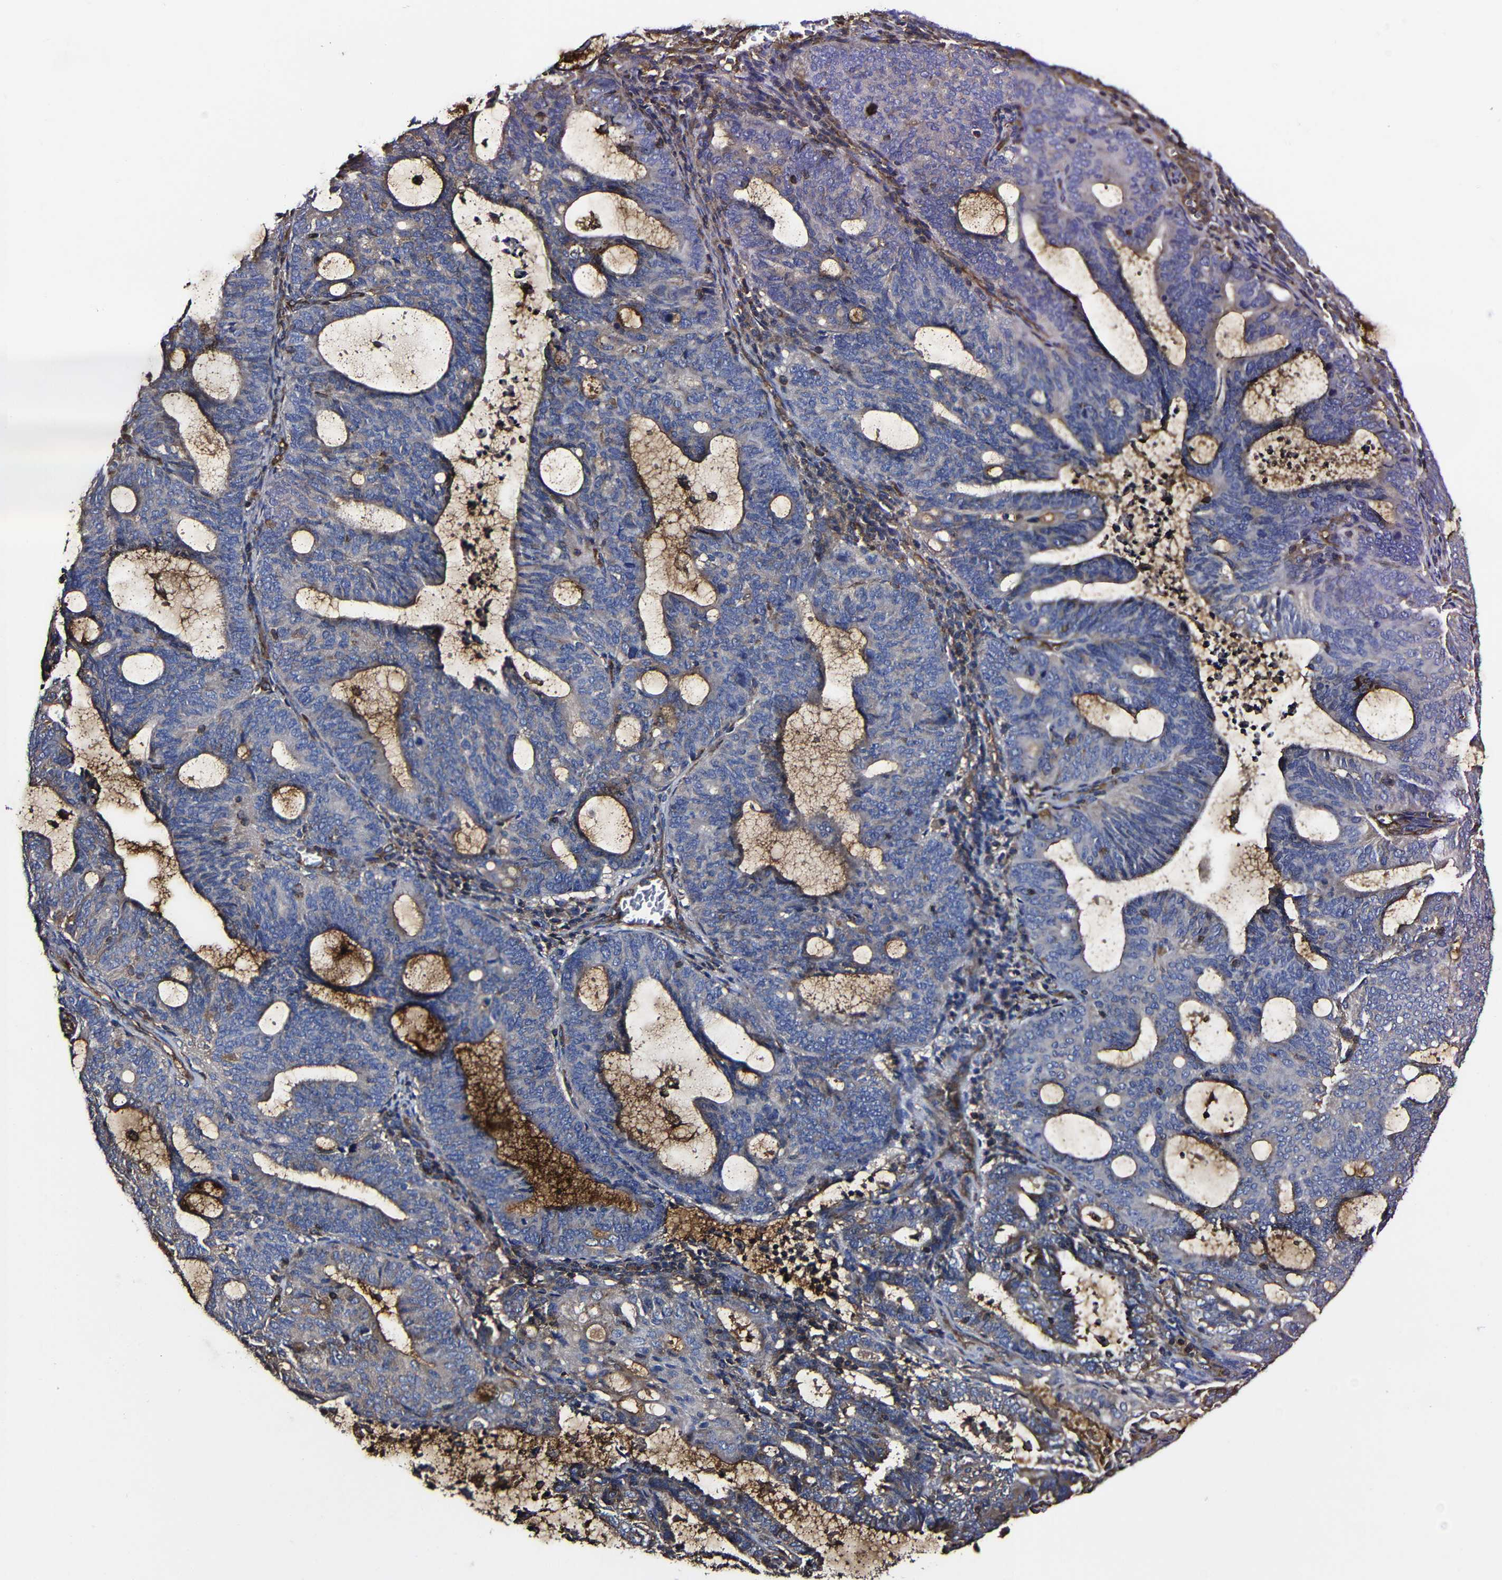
{"staining": {"intensity": "moderate", "quantity": "25%-75%", "location": "cytoplasmic/membranous"}, "tissue": "endometrial cancer", "cell_type": "Tumor cells", "image_type": "cancer", "snomed": [{"axis": "morphology", "description": "Adenocarcinoma, NOS"}, {"axis": "topography", "description": "Uterus"}], "caption": "Tumor cells display medium levels of moderate cytoplasmic/membranous staining in about 25%-75% of cells in human adenocarcinoma (endometrial).", "gene": "MSN", "patient": {"sex": "female", "age": 83}}